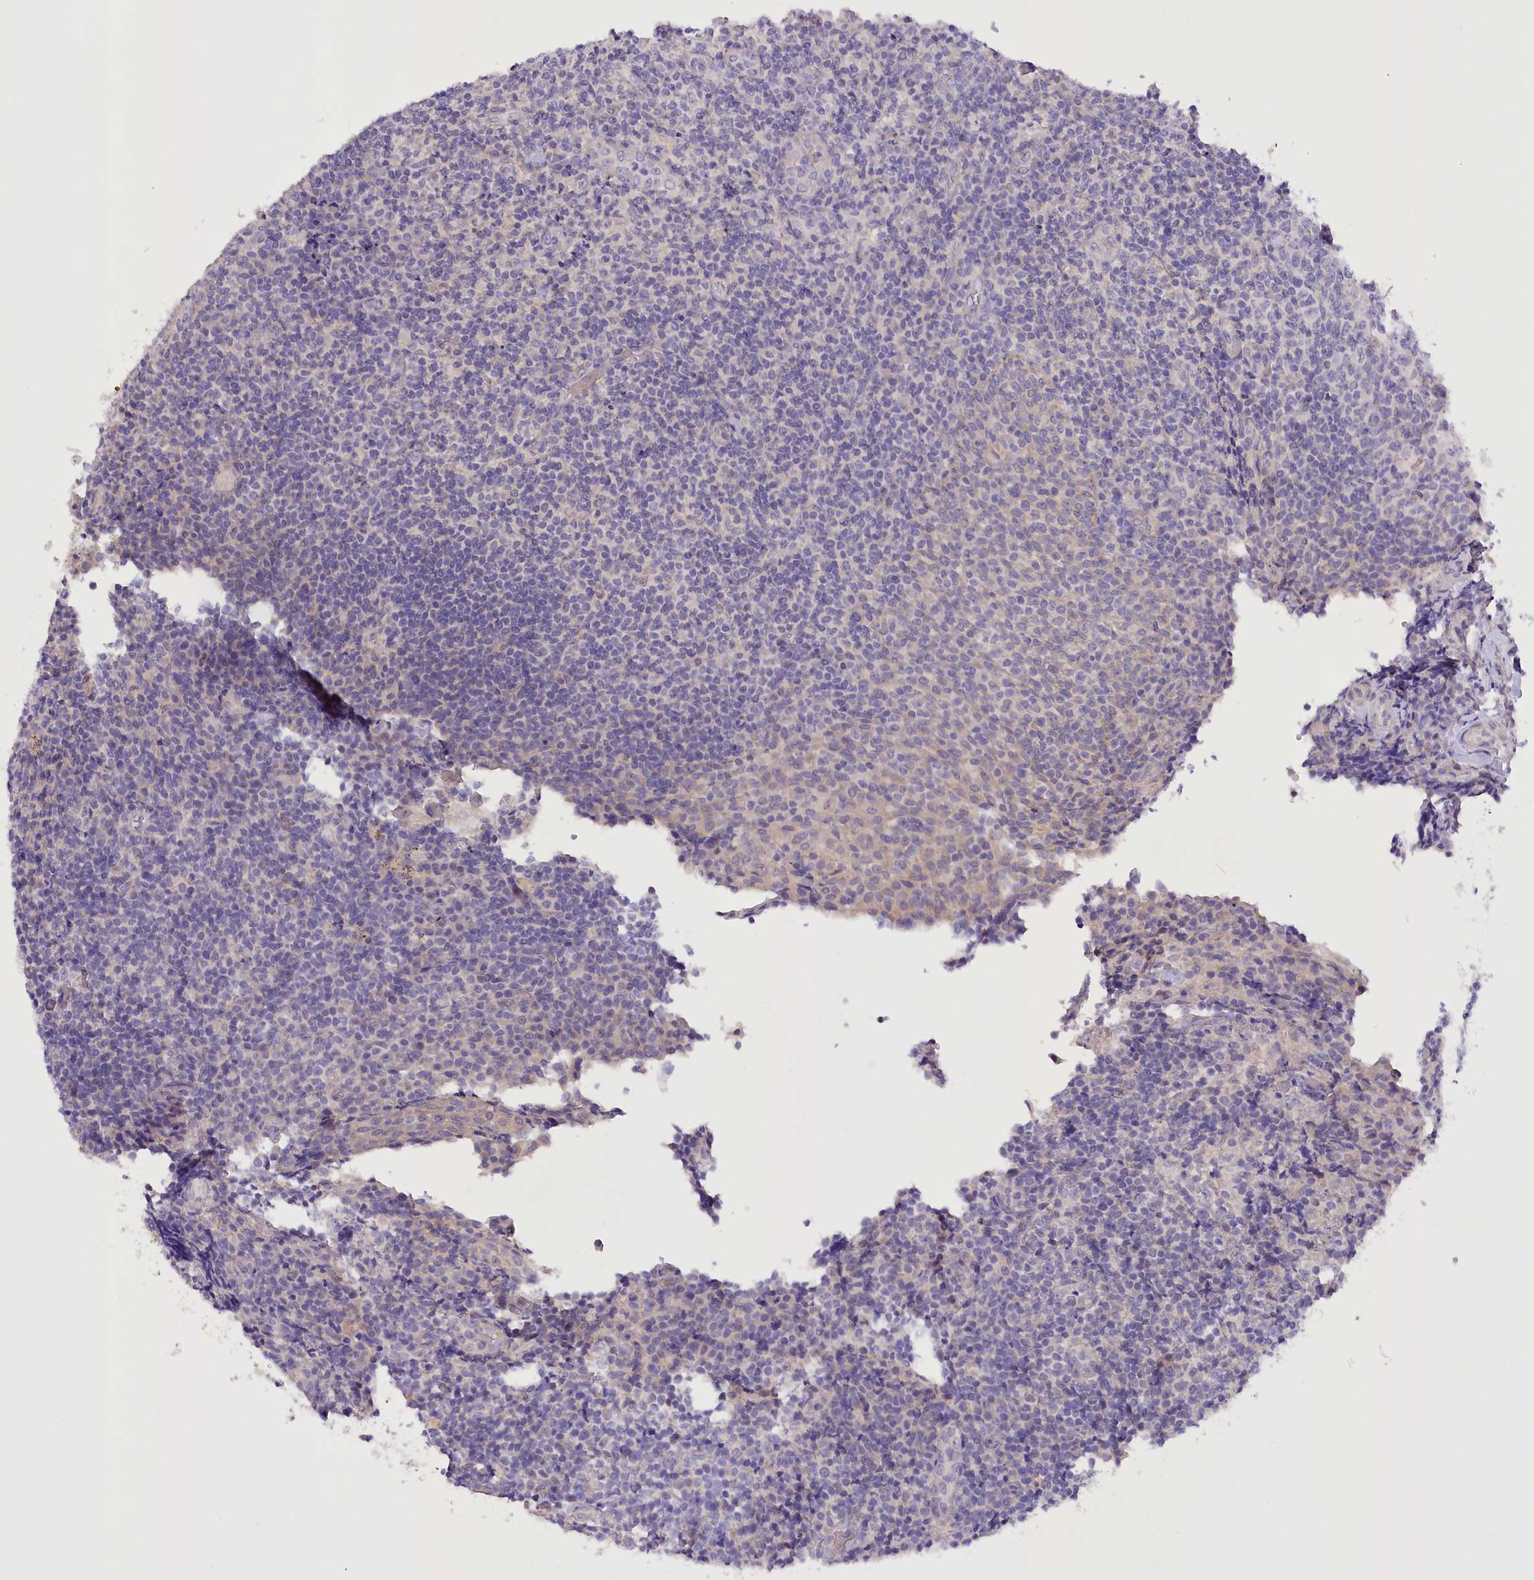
{"staining": {"intensity": "negative", "quantity": "none", "location": "none"}, "tissue": "tonsil", "cell_type": "Germinal center cells", "image_type": "normal", "snomed": [{"axis": "morphology", "description": "Normal tissue, NOS"}, {"axis": "topography", "description": "Tonsil"}], "caption": "Germinal center cells are negative for brown protein staining in benign tonsil. Nuclei are stained in blue.", "gene": "DCUN1D1", "patient": {"sex": "female", "age": 19}}